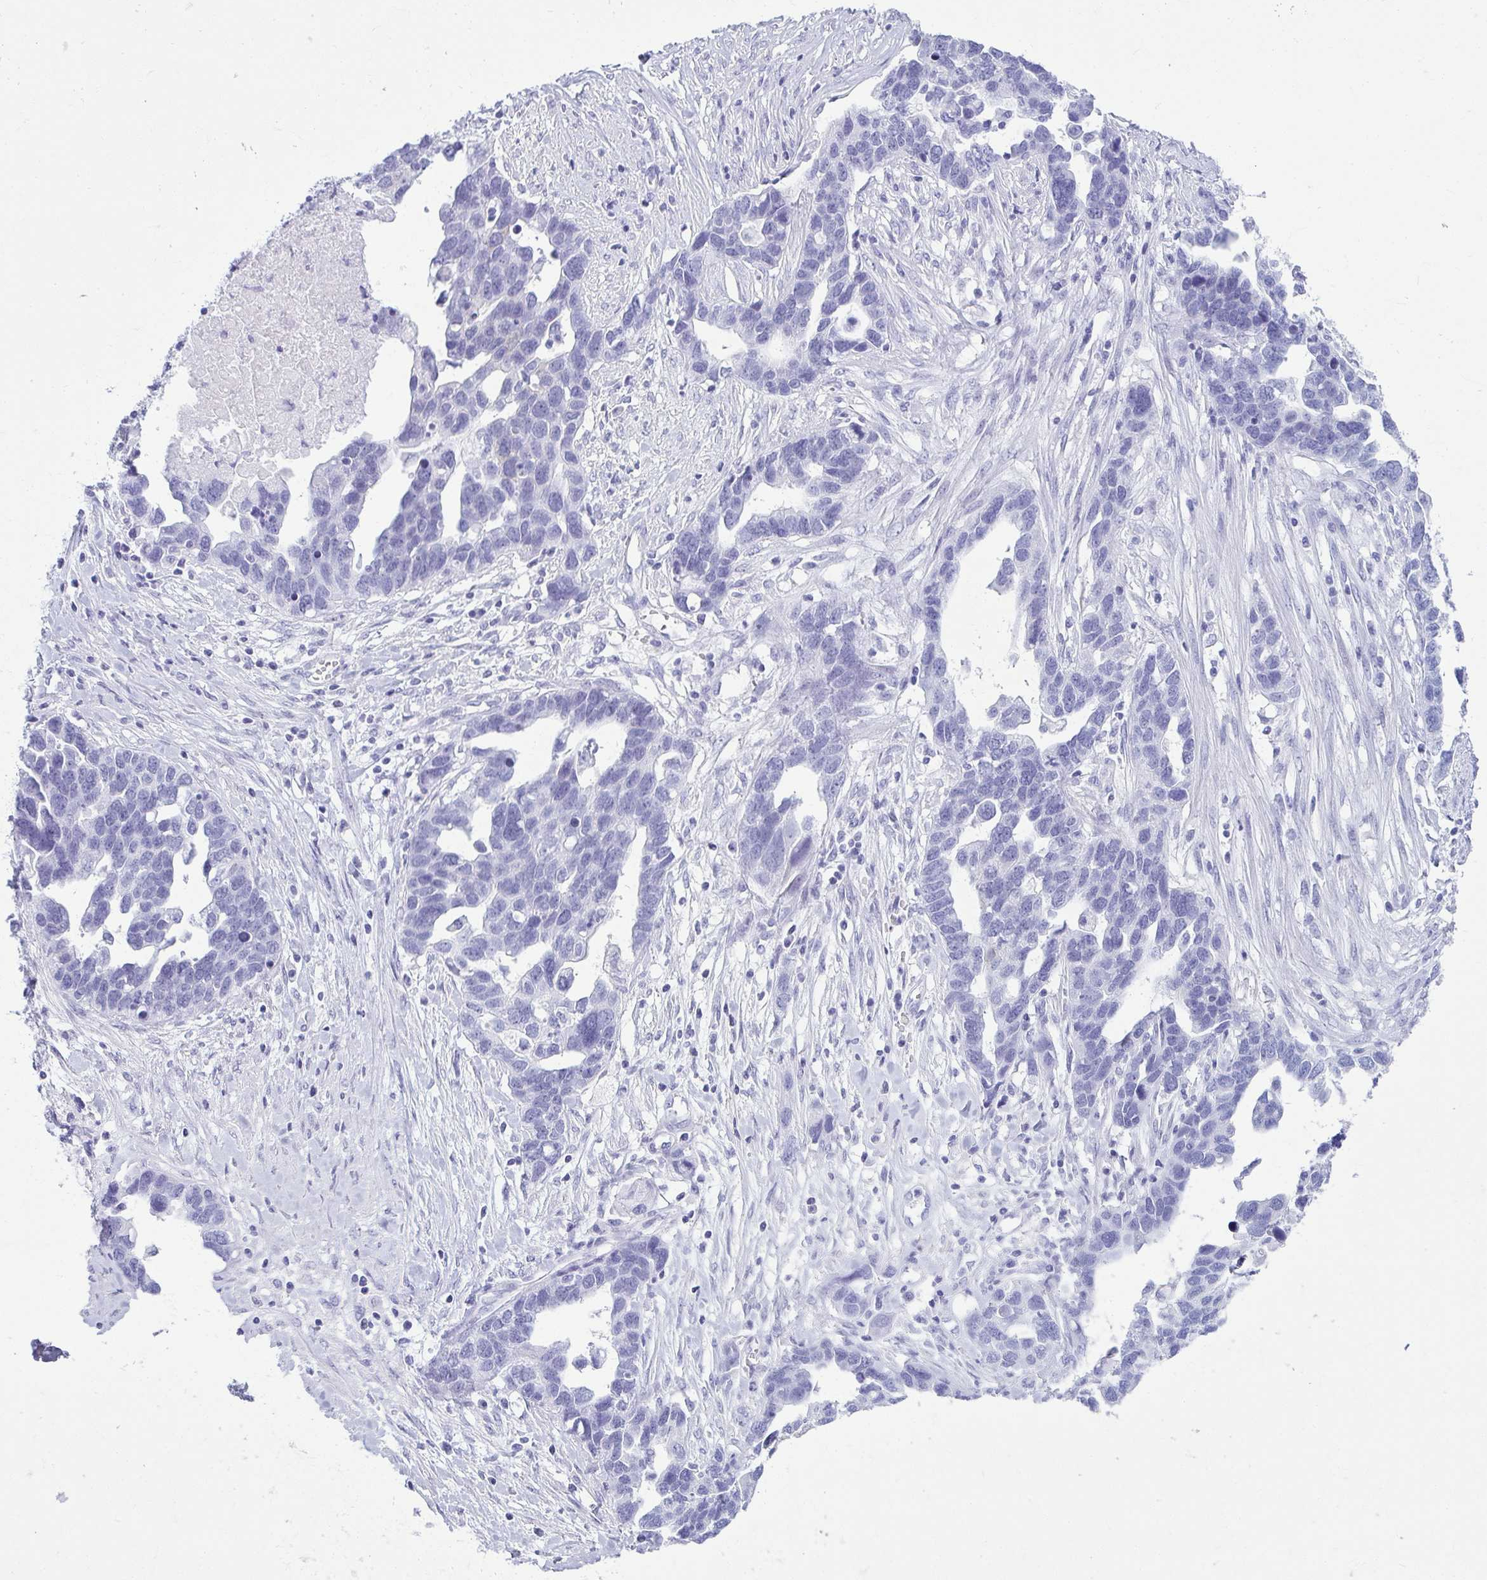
{"staining": {"intensity": "negative", "quantity": "none", "location": "none"}, "tissue": "ovarian cancer", "cell_type": "Tumor cells", "image_type": "cancer", "snomed": [{"axis": "morphology", "description": "Cystadenocarcinoma, serous, NOS"}, {"axis": "topography", "description": "Ovary"}], "caption": "This photomicrograph is of ovarian cancer stained with IHC to label a protein in brown with the nuclei are counter-stained blue. There is no expression in tumor cells.", "gene": "CLGN", "patient": {"sex": "female", "age": 54}}